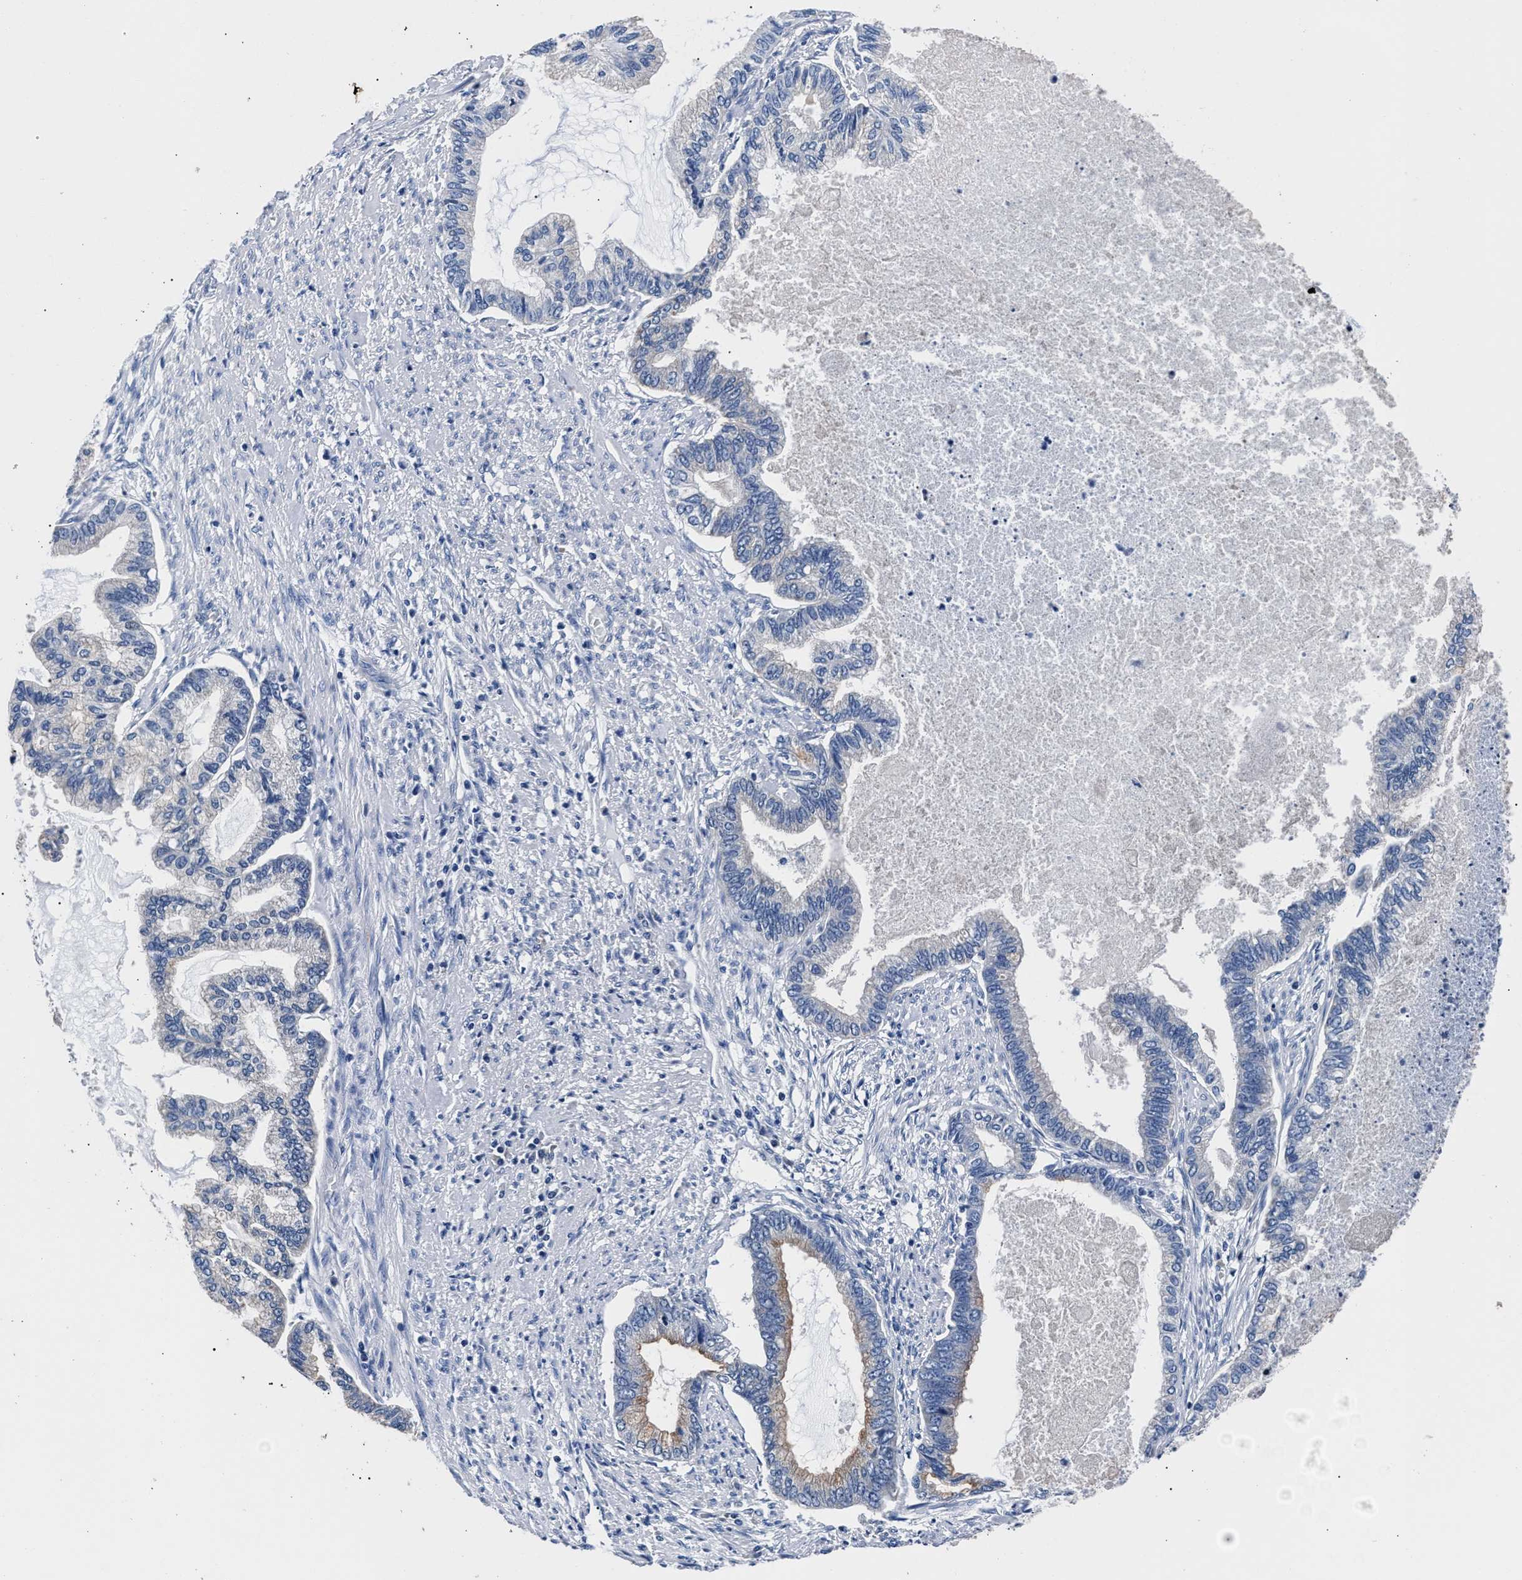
{"staining": {"intensity": "negative", "quantity": "none", "location": "none"}, "tissue": "endometrial cancer", "cell_type": "Tumor cells", "image_type": "cancer", "snomed": [{"axis": "morphology", "description": "Adenocarcinoma, NOS"}, {"axis": "topography", "description": "Endometrium"}], "caption": "High magnification brightfield microscopy of endometrial cancer (adenocarcinoma) stained with DAB (3,3'-diaminobenzidine) (brown) and counterstained with hematoxylin (blue): tumor cells show no significant expression. (DAB (3,3'-diaminobenzidine) IHC visualized using brightfield microscopy, high magnification).", "gene": "PHF24", "patient": {"sex": "female", "age": 86}}